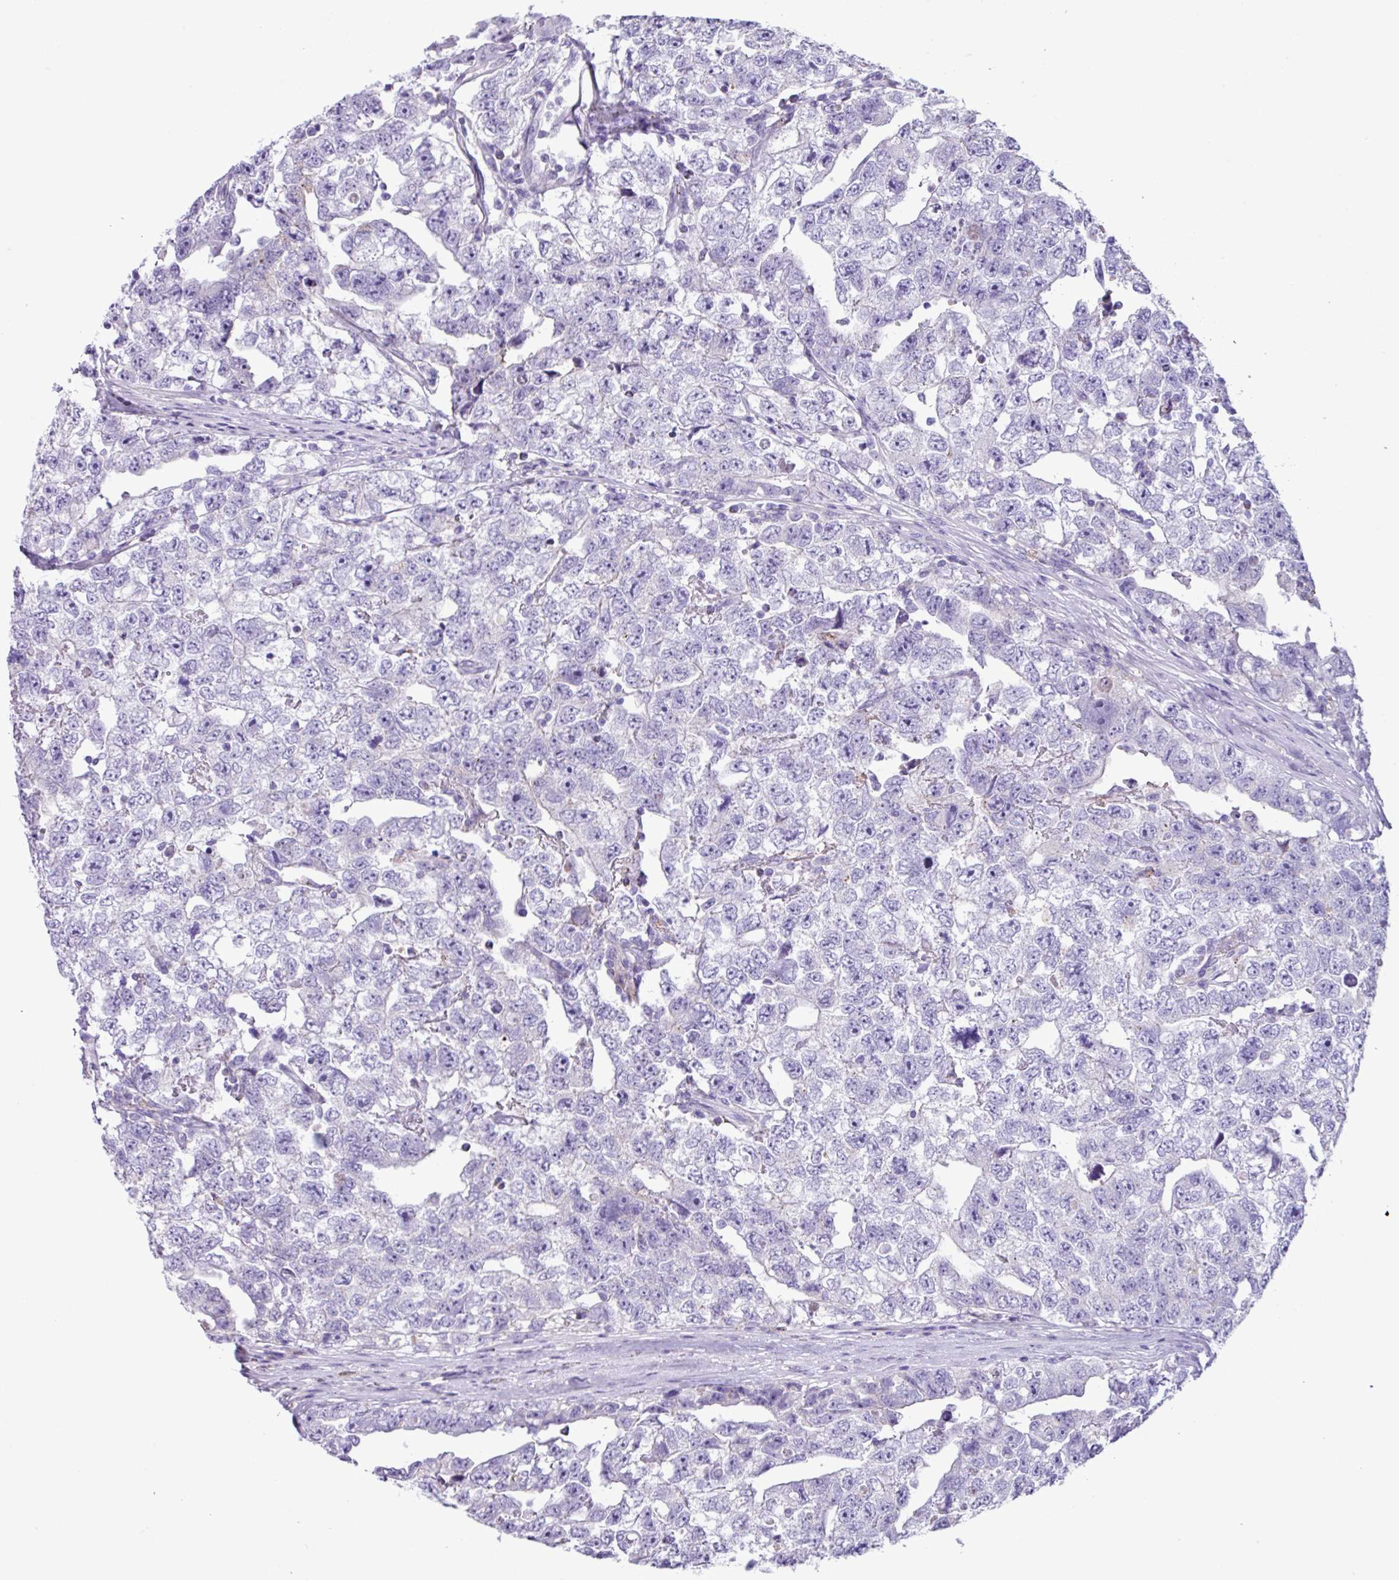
{"staining": {"intensity": "negative", "quantity": "none", "location": "none"}, "tissue": "testis cancer", "cell_type": "Tumor cells", "image_type": "cancer", "snomed": [{"axis": "morphology", "description": "Carcinoma, Embryonal, NOS"}, {"axis": "topography", "description": "Testis"}], "caption": "This is an immunohistochemistry photomicrograph of human testis cancer. There is no staining in tumor cells.", "gene": "CYSTM1", "patient": {"sex": "male", "age": 22}}